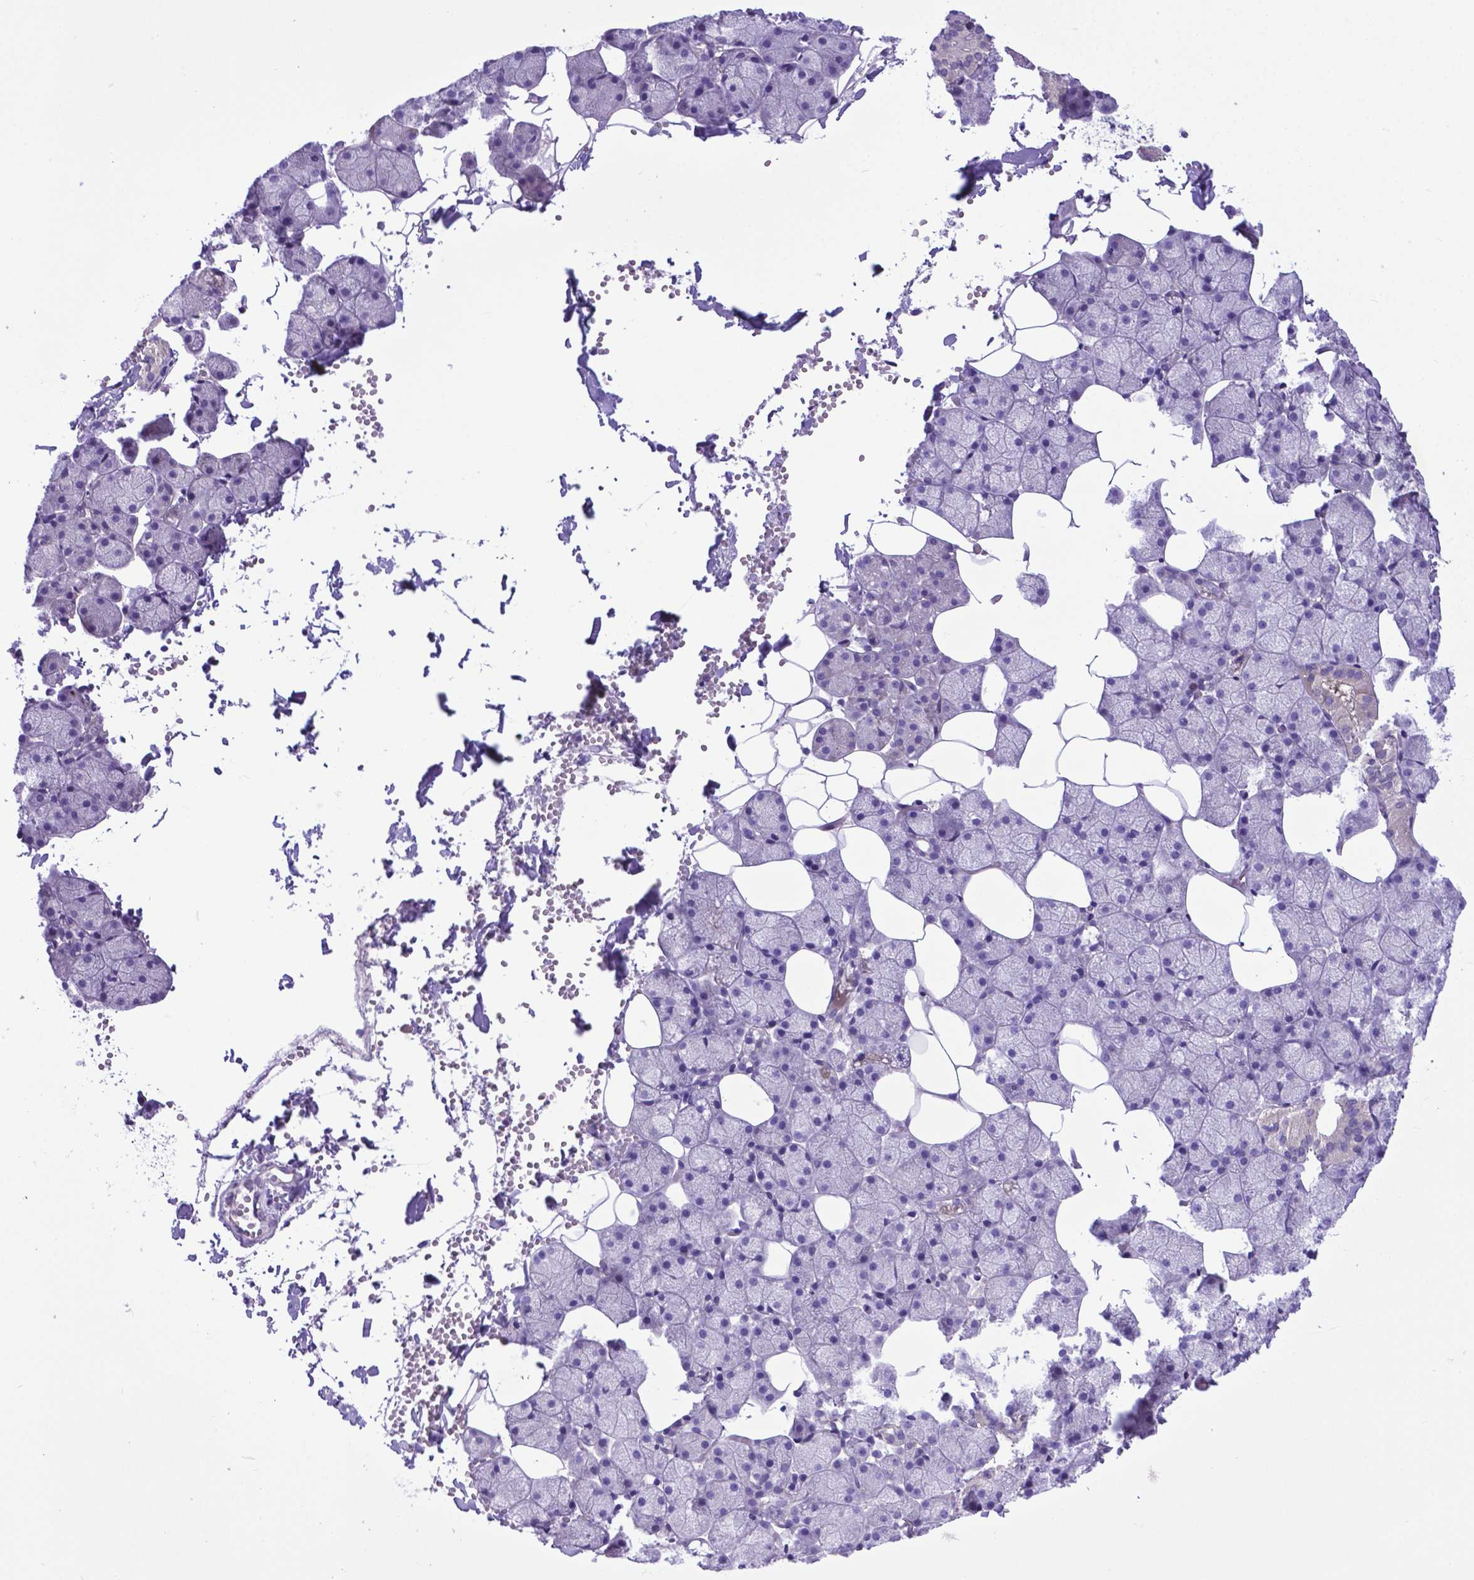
{"staining": {"intensity": "negative", "quantity": "none", "location": "none"}, "tissue": "salivary gland", "cell_type": "Glandular cells", "image_type": "normal", "snomed": [{"axis": "morphology", "description": "Normal tissue, NOS"}, {"axis": "topography", "description": "Salivary gland"}], "caption": "The histopathology image reveals no significant staining in glandular cells of salivary gland. (Immunohistochemistry, brightfield microscopy, high magnification).", "gene": "ADRA2B", "patient": {"sex": "male", "age": 38}}